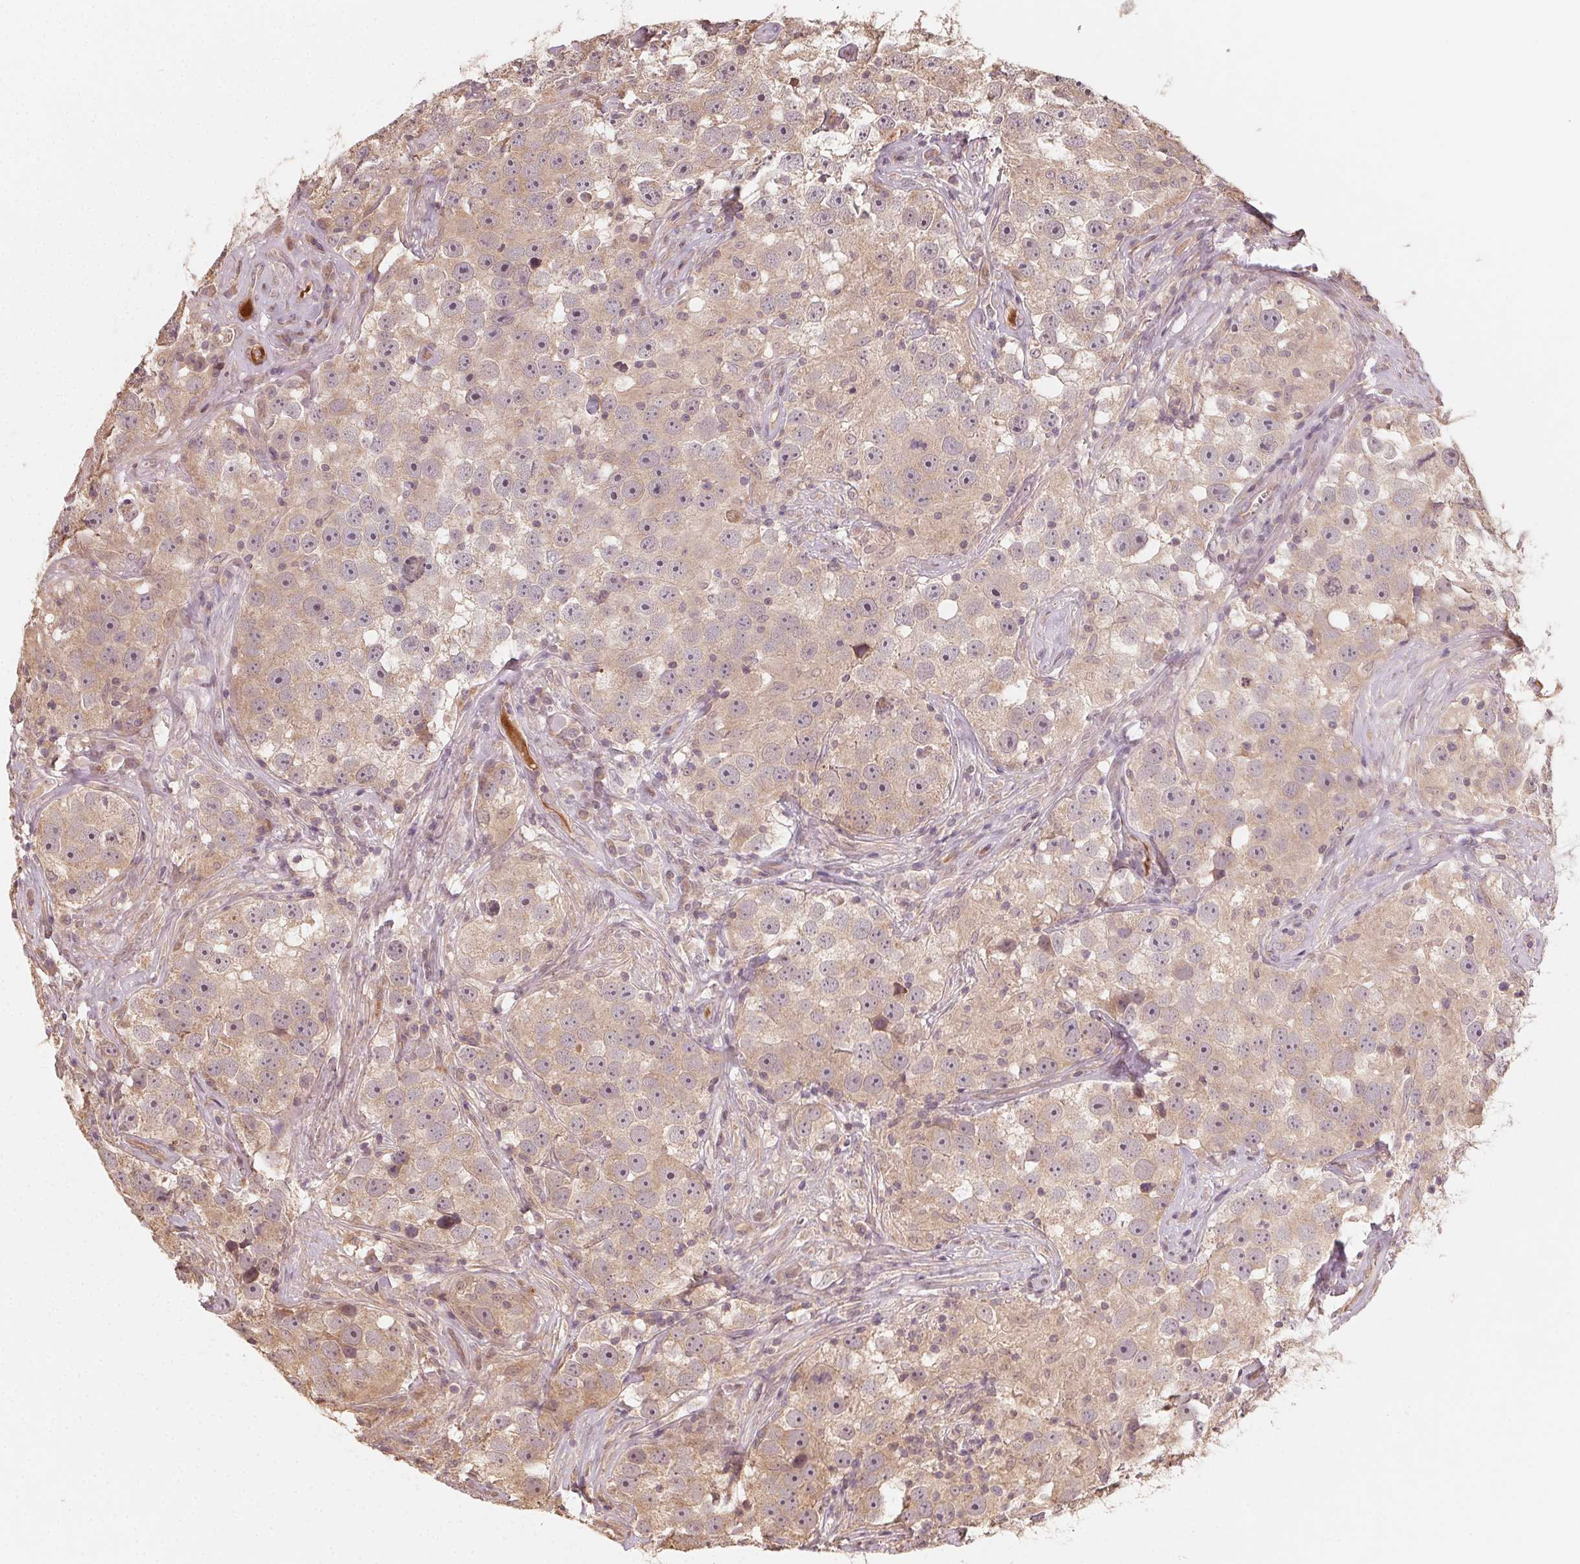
{"staining": {"intensity": "weak", "quantity": "<25%", "location": "cytoplasmic/membranous"}, "tissue": "testis cancer", "cell_type": "Tumor cells", "image_type": "cancer", "snomed": [{"axis": "morphology", "description": "Seminoma, NOS"}, {"axis": "topography", "description": "Testis"}], "caption": "Tumor cells show no significant protein positivity in testis cancer.", "gene": "WBP2", "patient": {"sex": "male", "age": 49}}